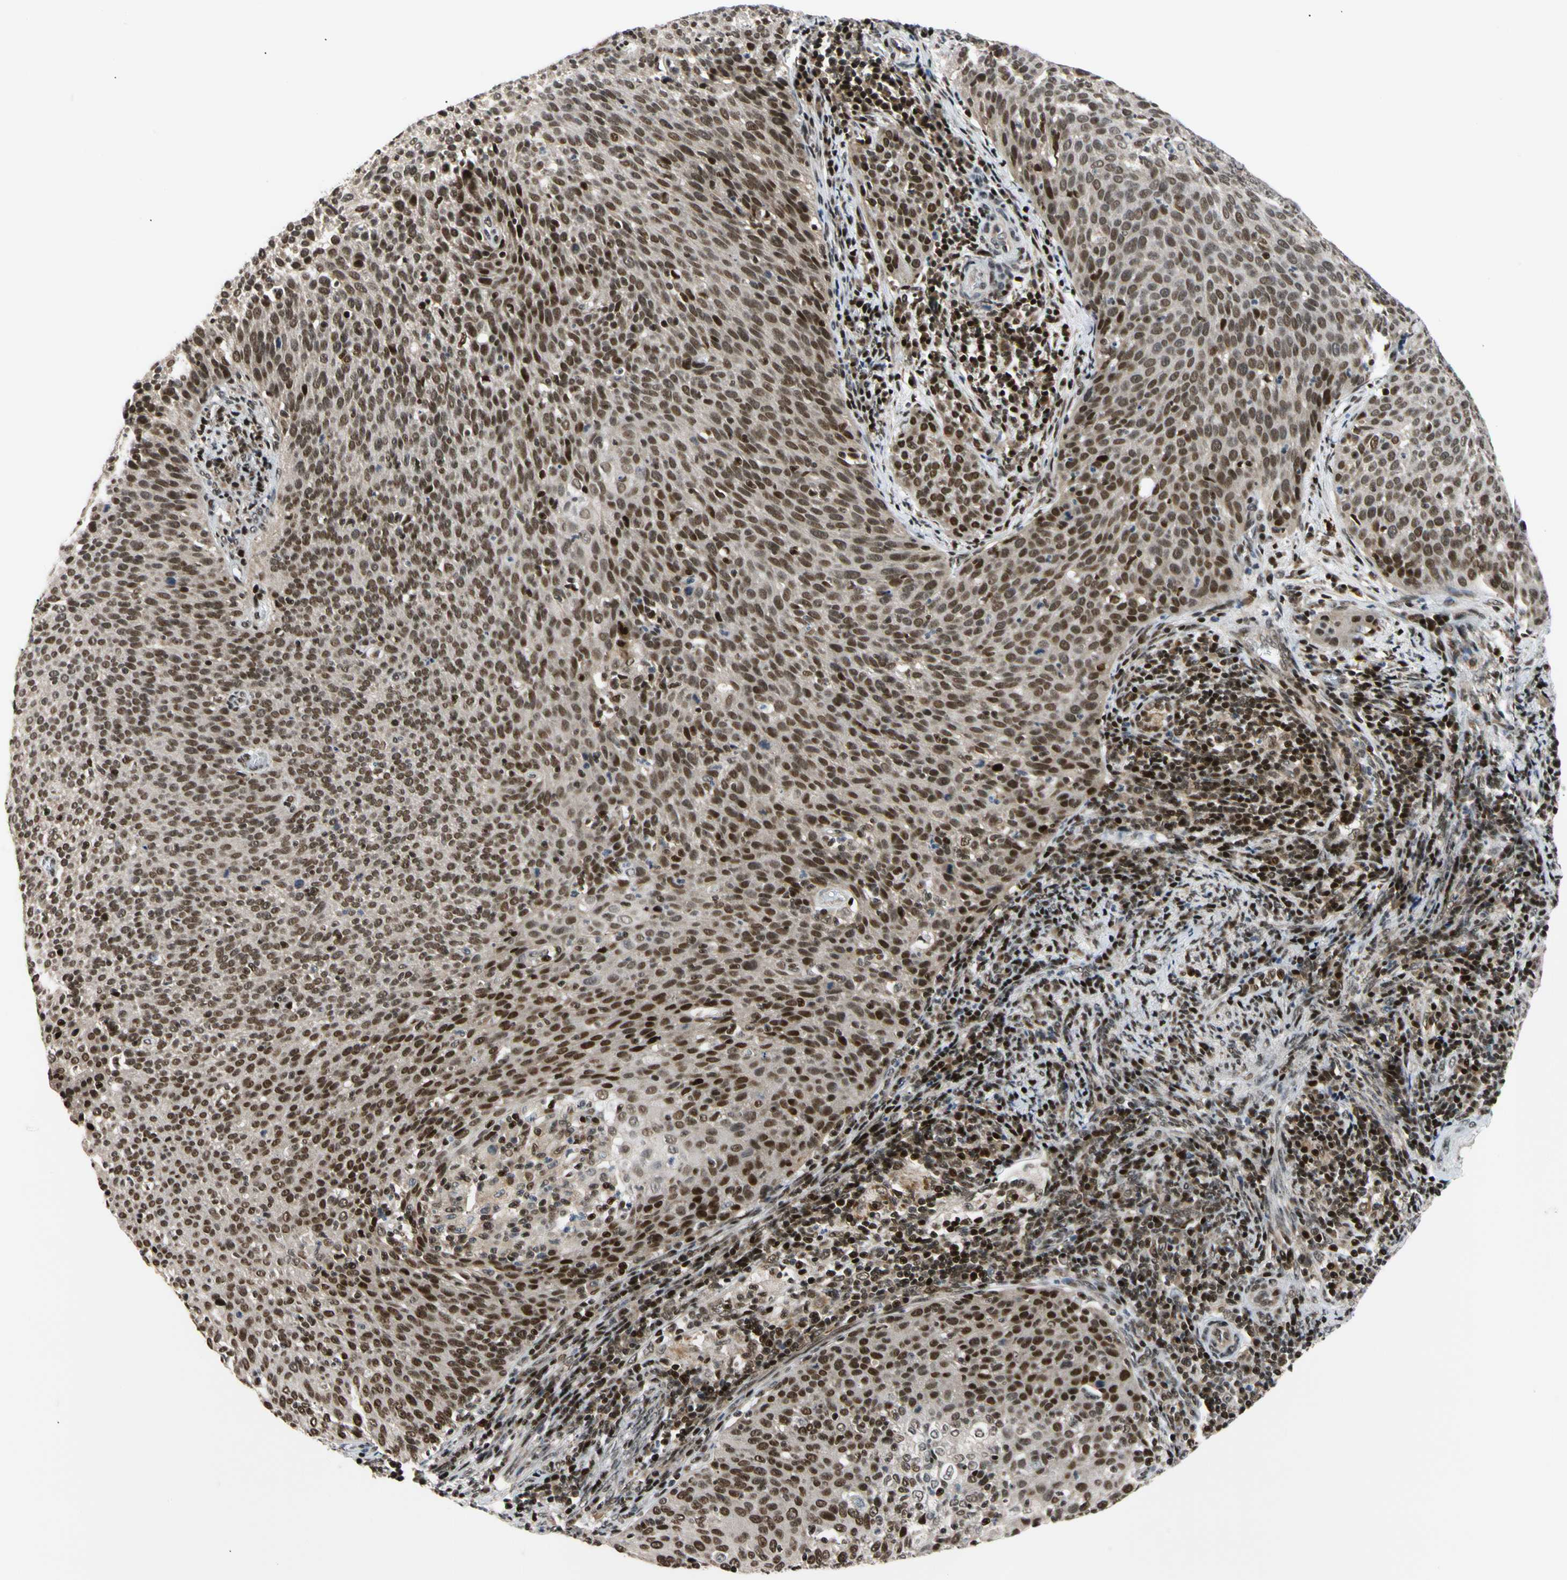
{"staining": {"intensity": "strong", "quantity": ">75%", "location": "nuclear"}, "tissue": "cervical cancer", "cell_type": "Tumor cells", "image_type": "cancer", "snomed": [{"axis": "morphology", "description": "Squamous cell carcinoma, NOS"}, {"axis": "topography", "description": "Cervix"}], "caption": "Immunohistochemical staining of squamous cell carcinoma (cervical) displays high levels of strong nuclear expression in approximately >75% of tumor cells.", "gene": "E2F1", "patient": {"sex": "female", "age": 38}}